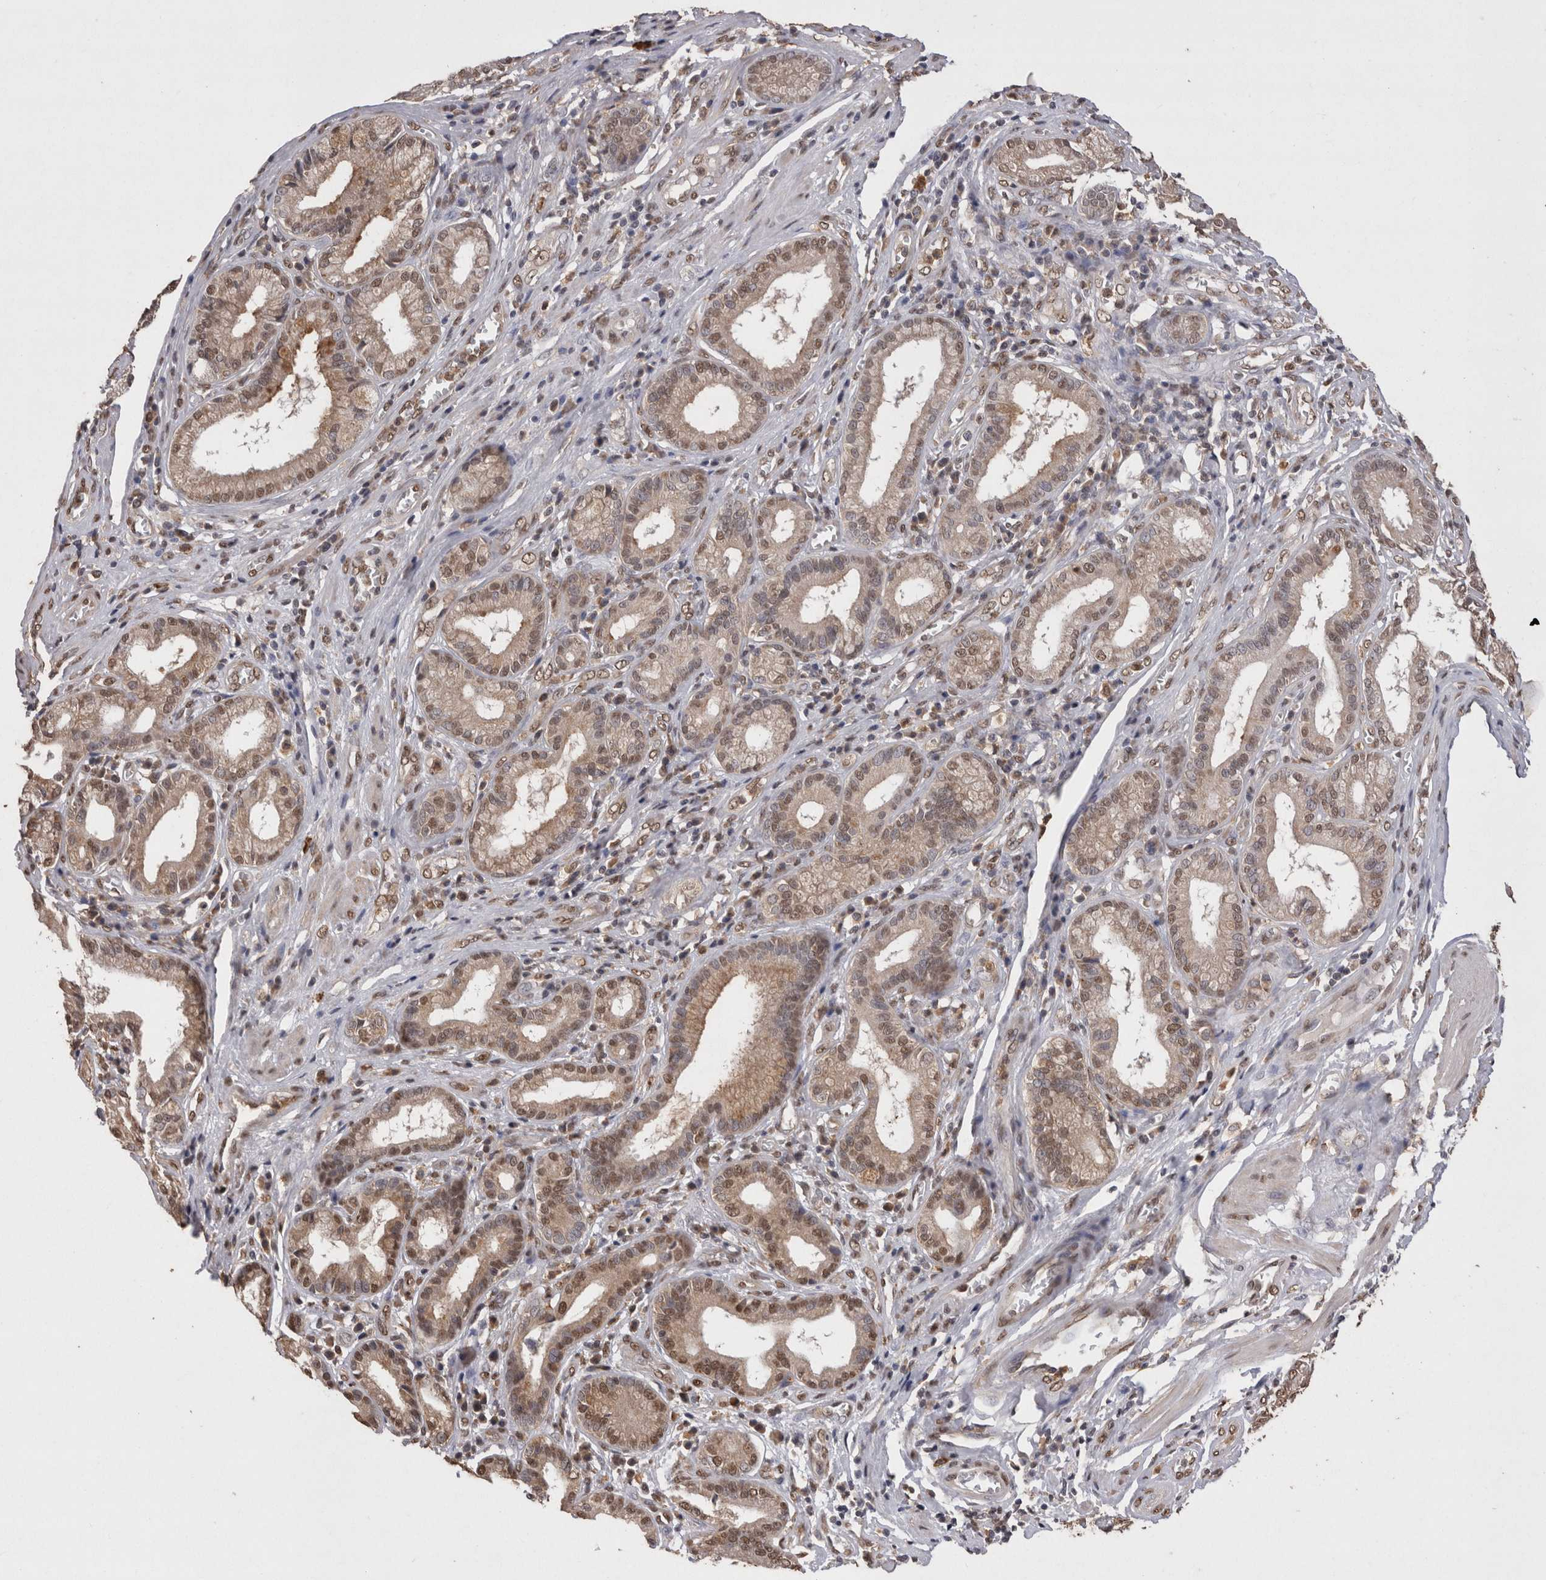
{"staining": {"intensity": "weak", "quantity": ">75%", "location": "cytoplasmic/membranous,nuclear"}, "tissue": "pancreatic cancer", "cell_type": "Tumor cells", "image_type": "cancer", "snomed": [{"axis": "morphology", "description": "Adenocarcinoma, NOS"}, {"axis": "topography", "description": "Pancreas"}], "caption": "Pancreatic cancer stained for a protein (brown) exhibits weak cytoplasmic/membranous and nuclear positive positivity in approximately >75% of tumor cells.", "gene": "GRK5", "patient": {"sex": "female", "age": 75}}